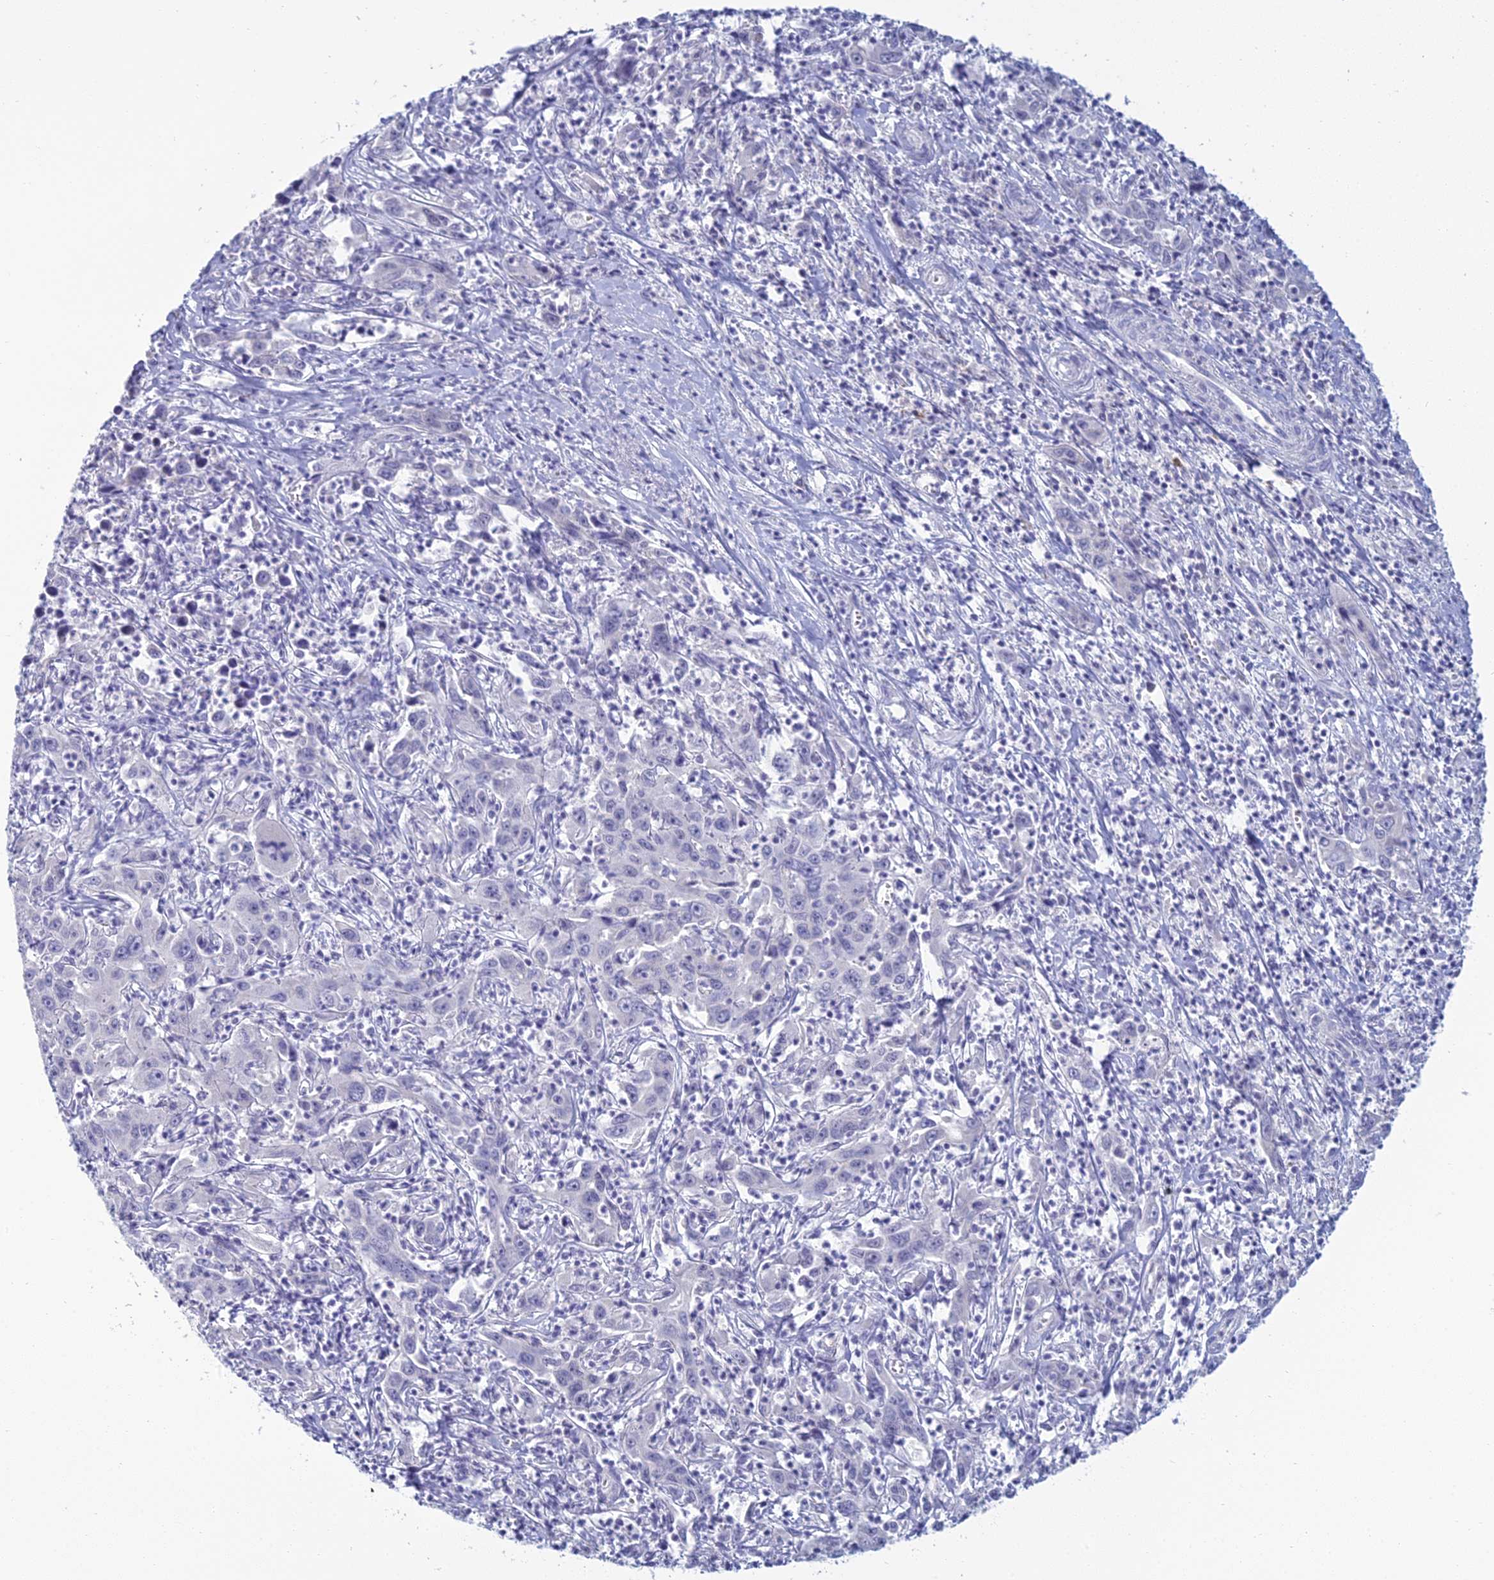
{"staining": {"intensity": "negative", "quantity": "none", "location": "none"}, "tissue": "liver cancer", "cell_type": "Tumor cells", "image_type": "cancer", "snomed": [{"axis": "morphology", "description": "Carcinoma, Hepatocellular, NOS"}, {"axis": "topography", "description": "Liver"}], "caption": "A micrograph of liver hepatocellular carcinoma stained for a protein exhibits no brown staining in tumor cells.", "gene": "MUC13", "patient": {"sex": "male", "age": 63}}